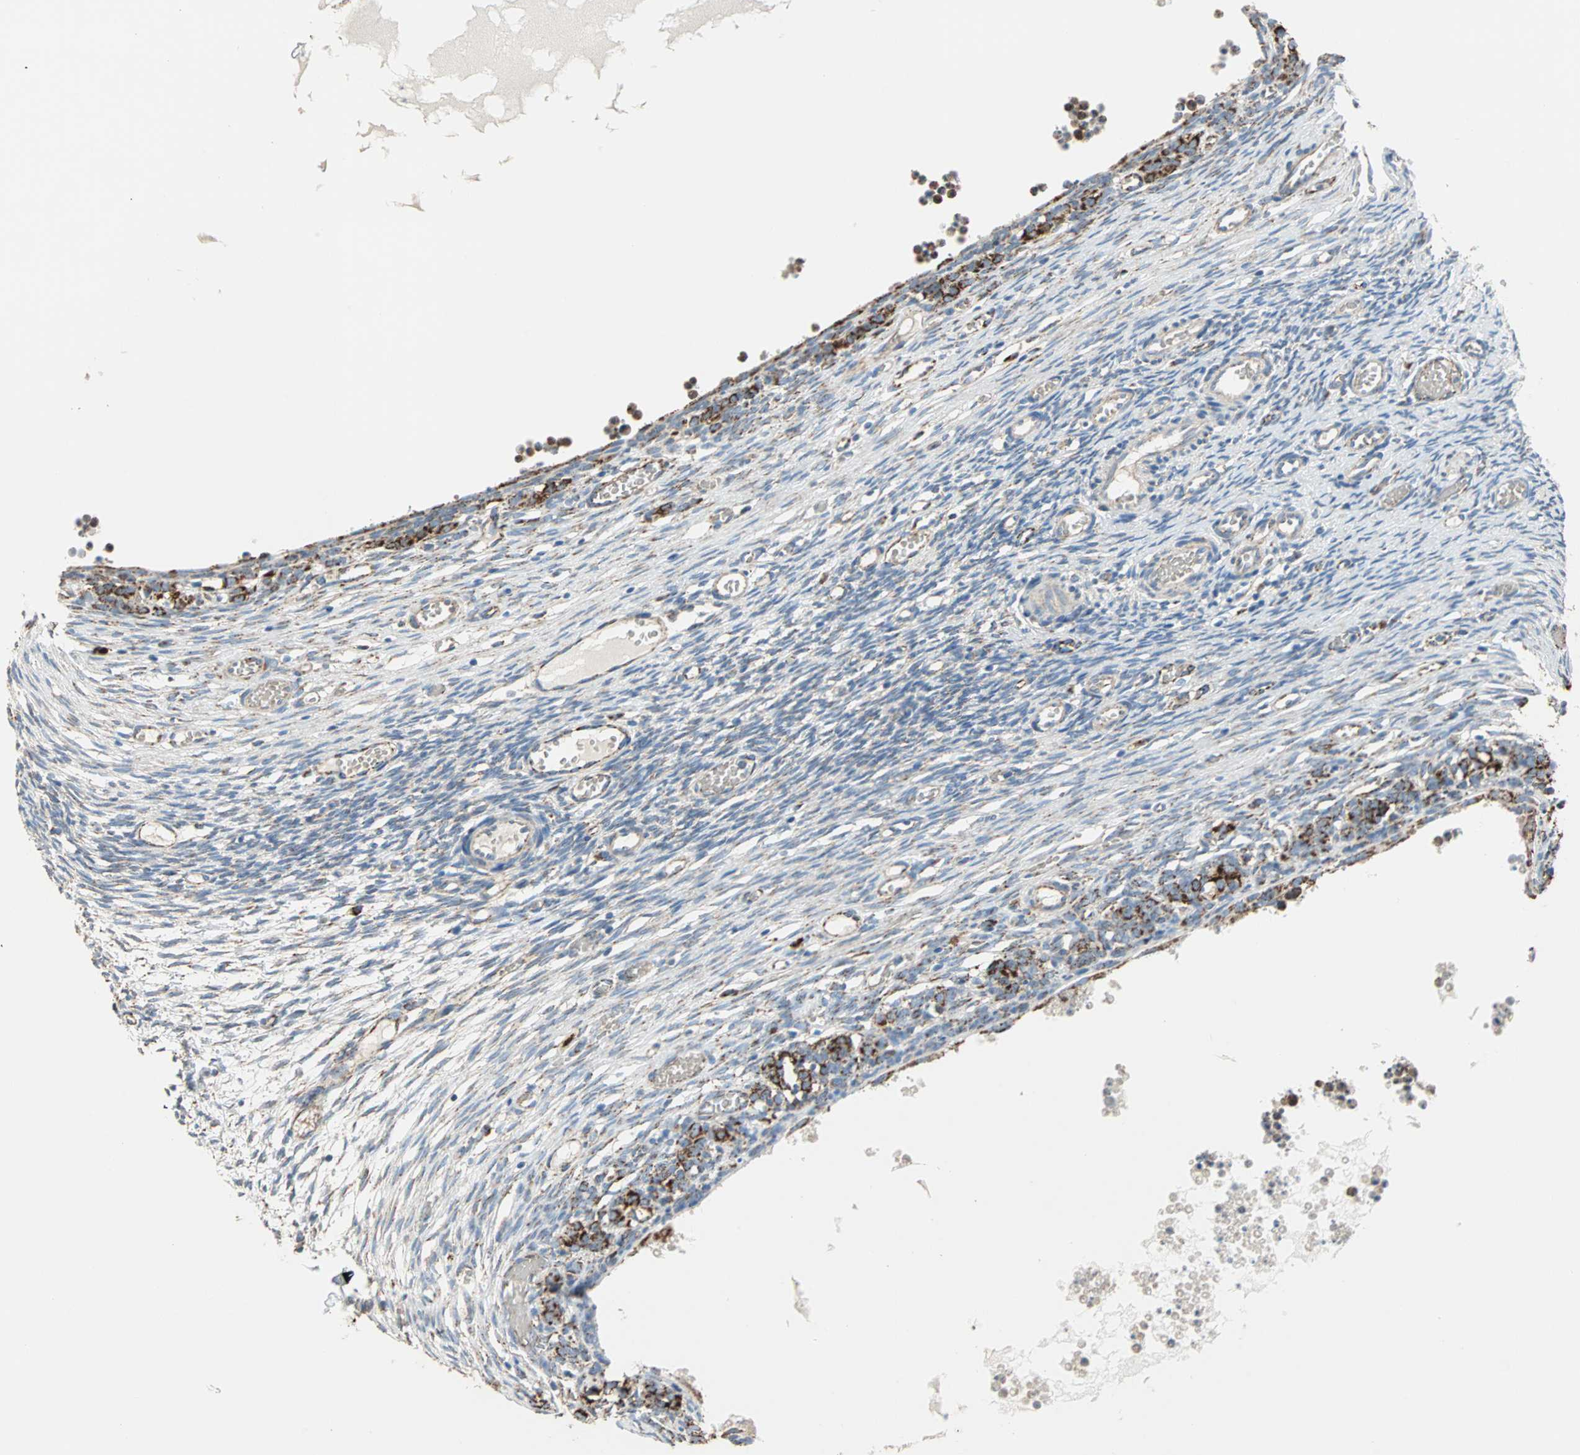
{"staining": {"intensity": "strong", "quantity": "<25%", "location": "cytoplasmic/membranous"}, "tissue": "ovary", "cell_type": "Ovarian stroma cells", "image_type": "normal", "snomed": [{"axis": "morphology", "description": "Normal tissue, NOS"}, {"axis": "topography", "description": "Ovary"}], "caption": "About <25% of ovarian stroma cells in unremarkable ovary exhibit strong cytoplasmic/membranous protein expression as visualized by brown immunohistochemical staining.", "gene": "TST", "patient": {"sex": "female", "age": 35}}